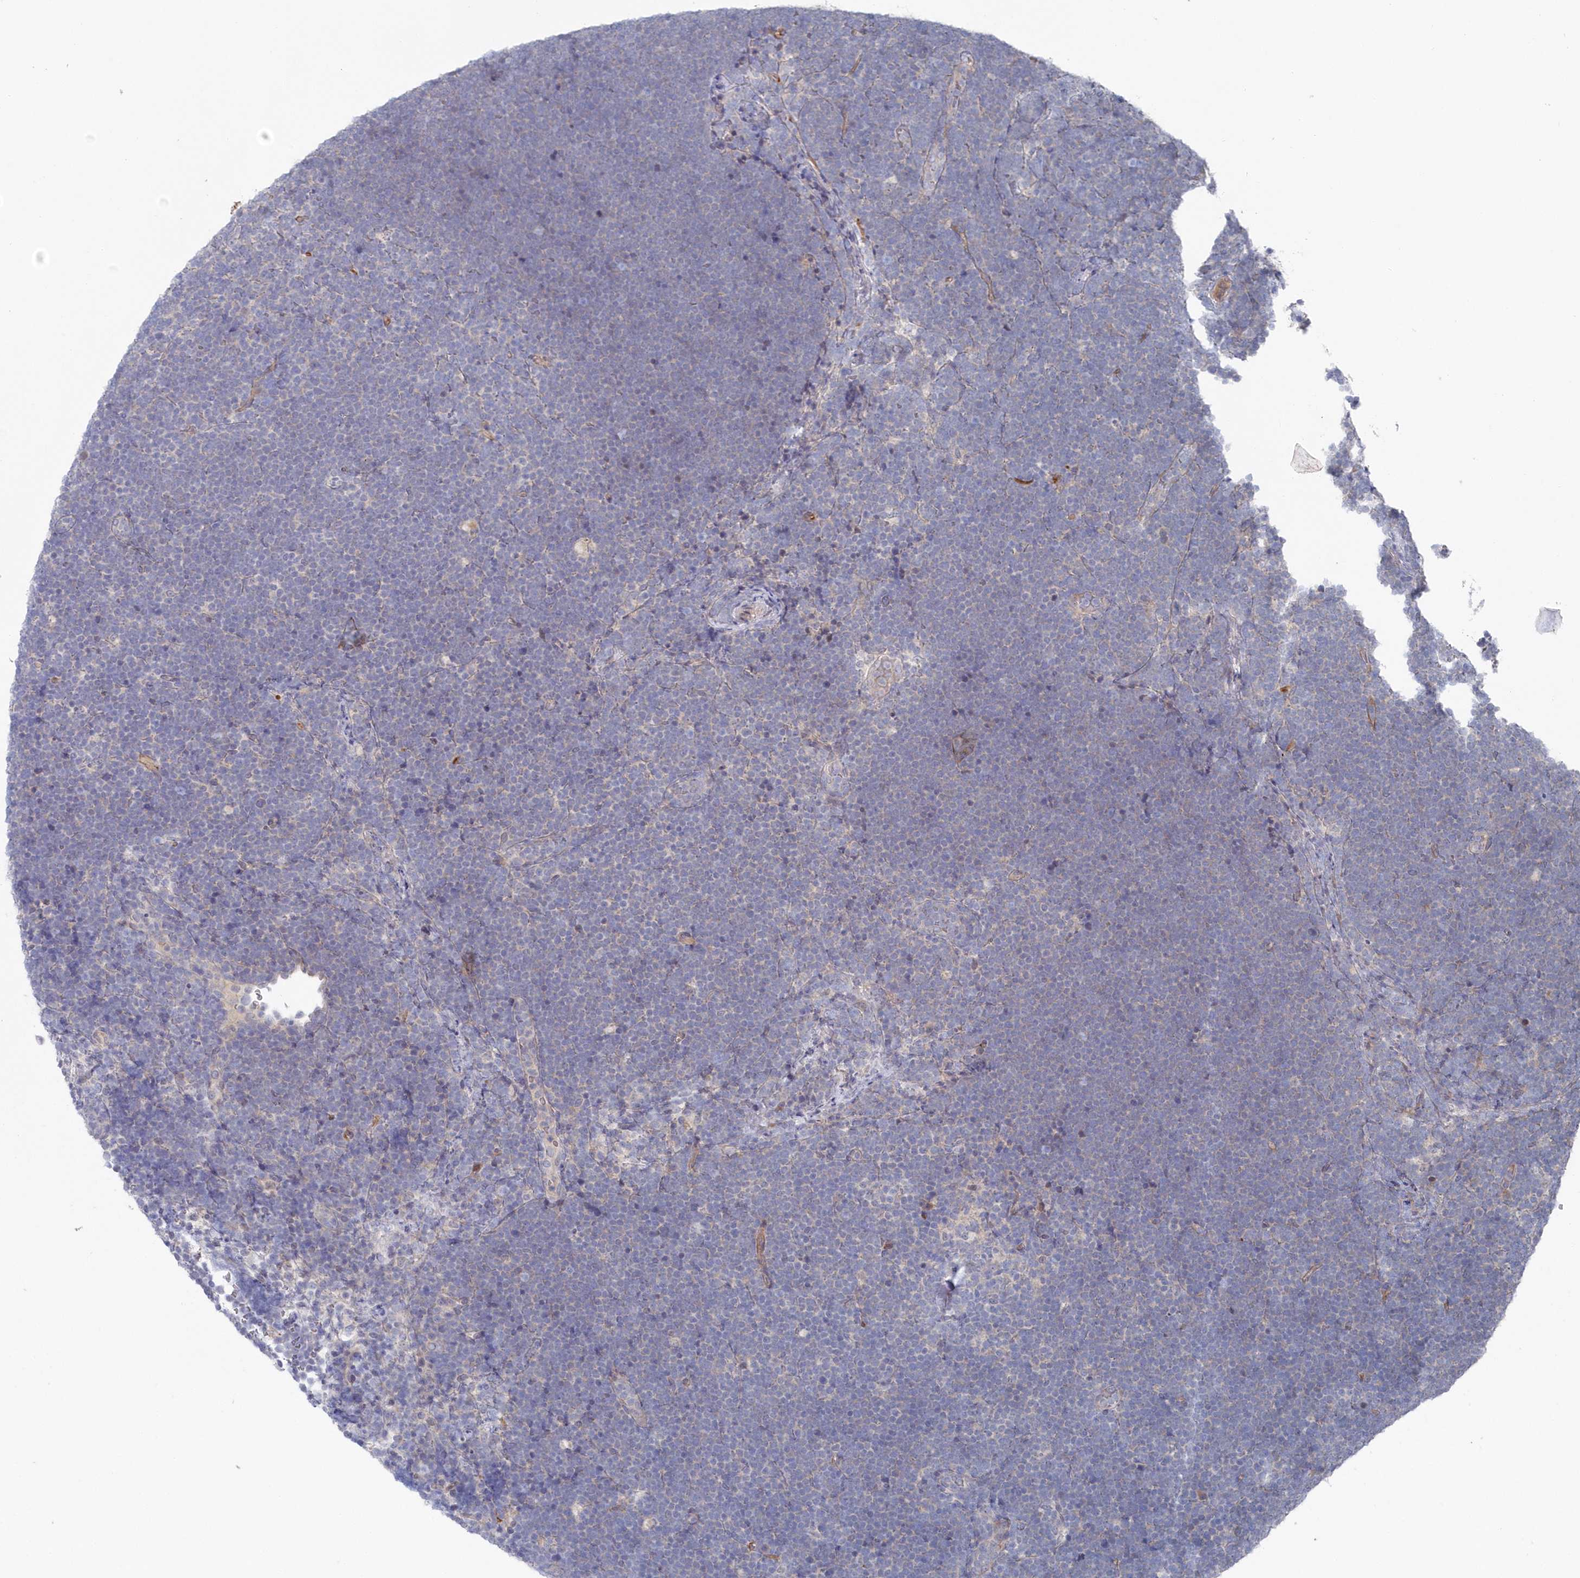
{"staining": {"intensity": "negative", "quantity": "none", "location": "none"}, "tissue": "lymphoma", "cell_type": "Tumor cells", "image_type": "cancer", "snomed": [{"axis": "morphology", "description": "Malignant lymphoma, non-Hodgkin's type, High grade"}, {"axis": "topography", "description": "Lymph node"}], "caption": "DAB immunohistochemical staining of malignant lymphoma, non-Hodgkin's type (high-grade) exhibits no significant expression in tumor cells. (IHC, brightfield microscopy, high magnification).", "gene": "KIAA1586", "patient": {"sex": "male", "age": 13}}